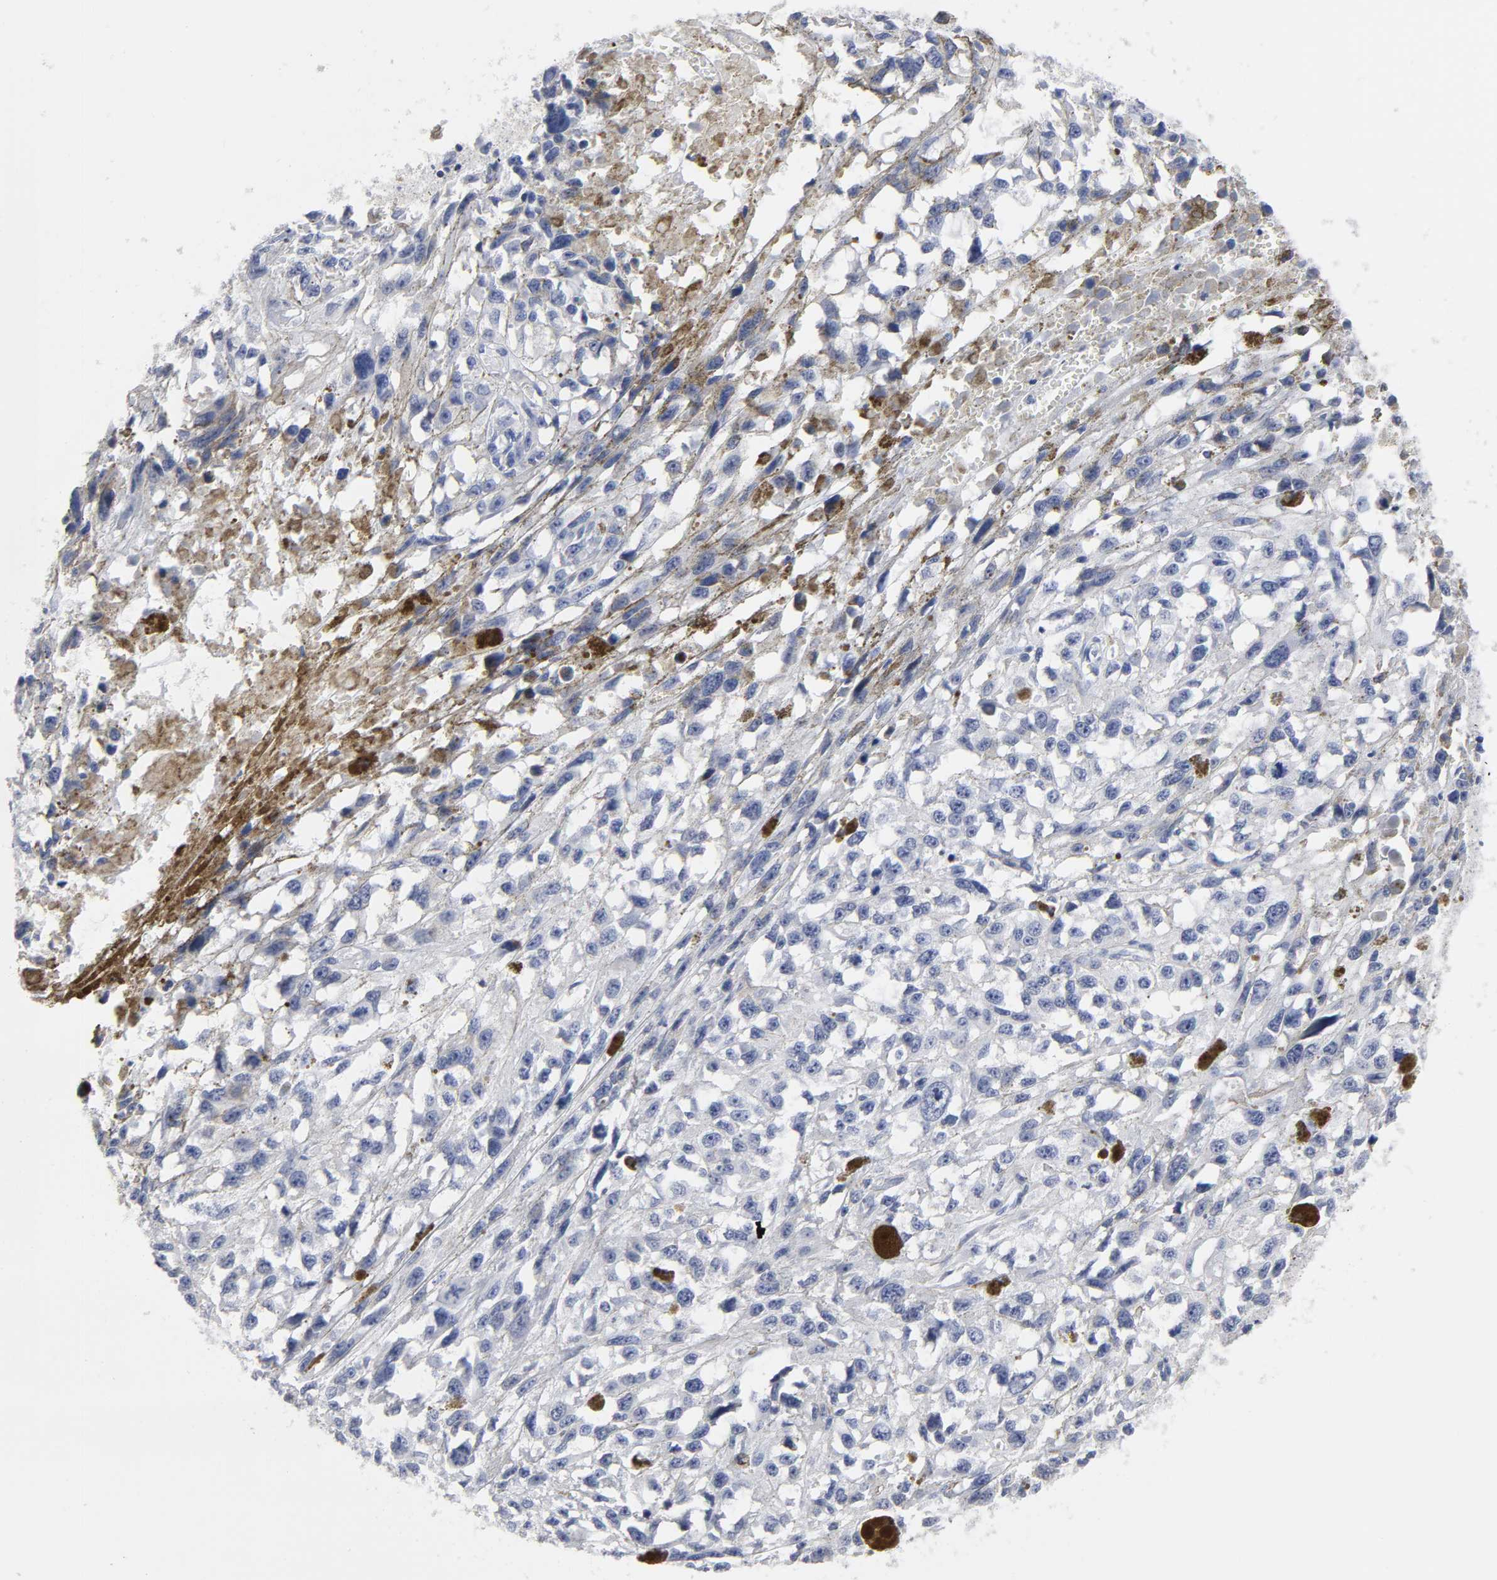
{"staining": {"intensity": "negative", "quantity": "none", "location": "none"}, "tissue": "melanoma", "cell_type": "Tumor cells", "image_type": "cancer", "snomed": [{"axis": "morphology", "description": "Malignant melanoma, Metastatic site"}, {"axis": "topography", "description": "Lymph node"}], "caption": "A high-resolution histopathology image shows immunohistochemistry (IHC) staining of malignant melanoma (metastatic site), which demonstrates no significant staining in tumor cells. (Brightfield microscopy of DAB (3,3'-diaminobenzidine) immunohistochemistry at high magnification).", "gene": "HNF4A", "patient": {"sex": "male", "age": 59}}